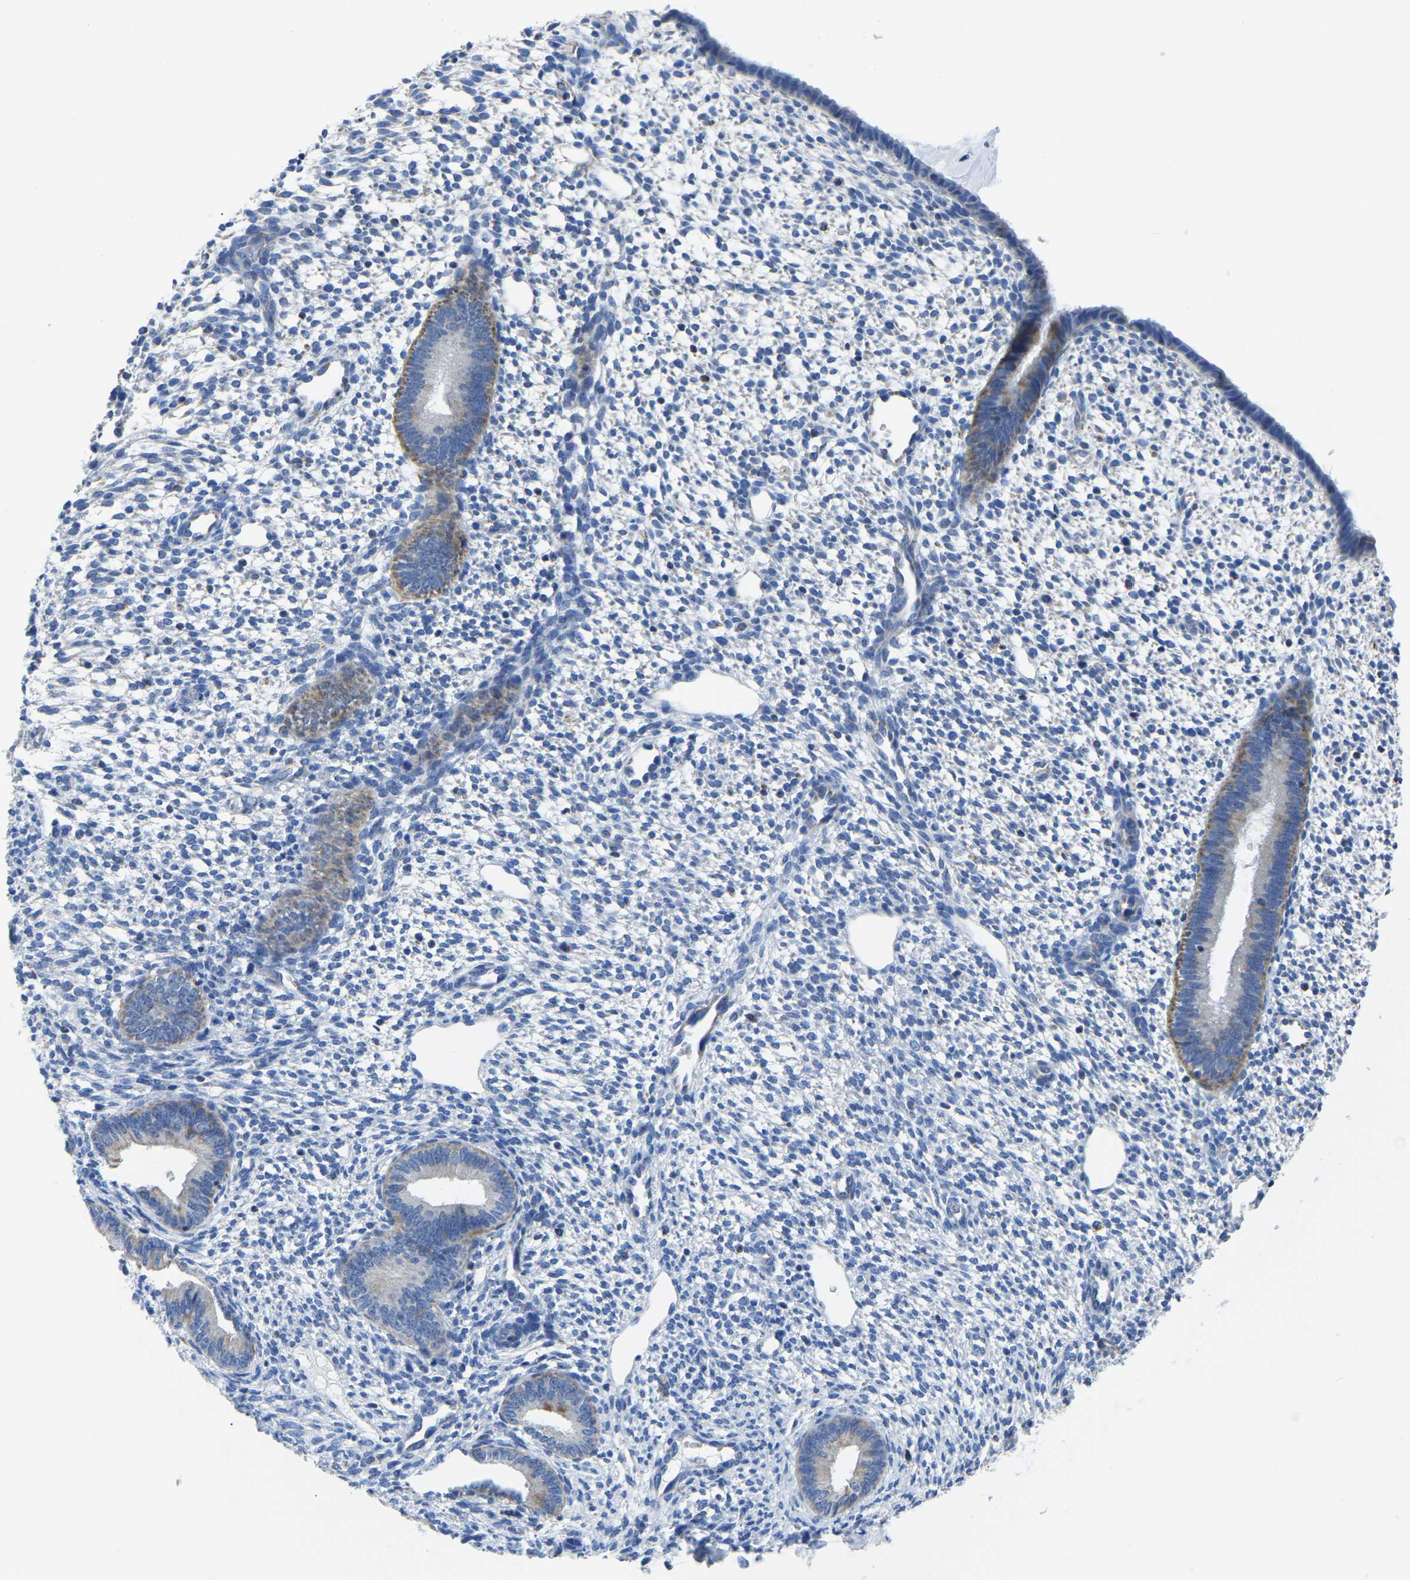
{"staining": {"intensity": "negative", "quantity": "none", "location": "none"}, "tissue": "endometrium", "cell_type": "Cells in endometrial stroma", "image_type": "normal", "snomed": [{"axis": "morphology", "description": "Normal tissue, NOS"}, {"axis": "topography", "description": "Endometrium"}], "caption": "IHC of unremarkable endometrium demonstrates no expression in cells in endometrial stroma.", "gene": "ETFA", "patient": {"sex": "female", "age": 46}}